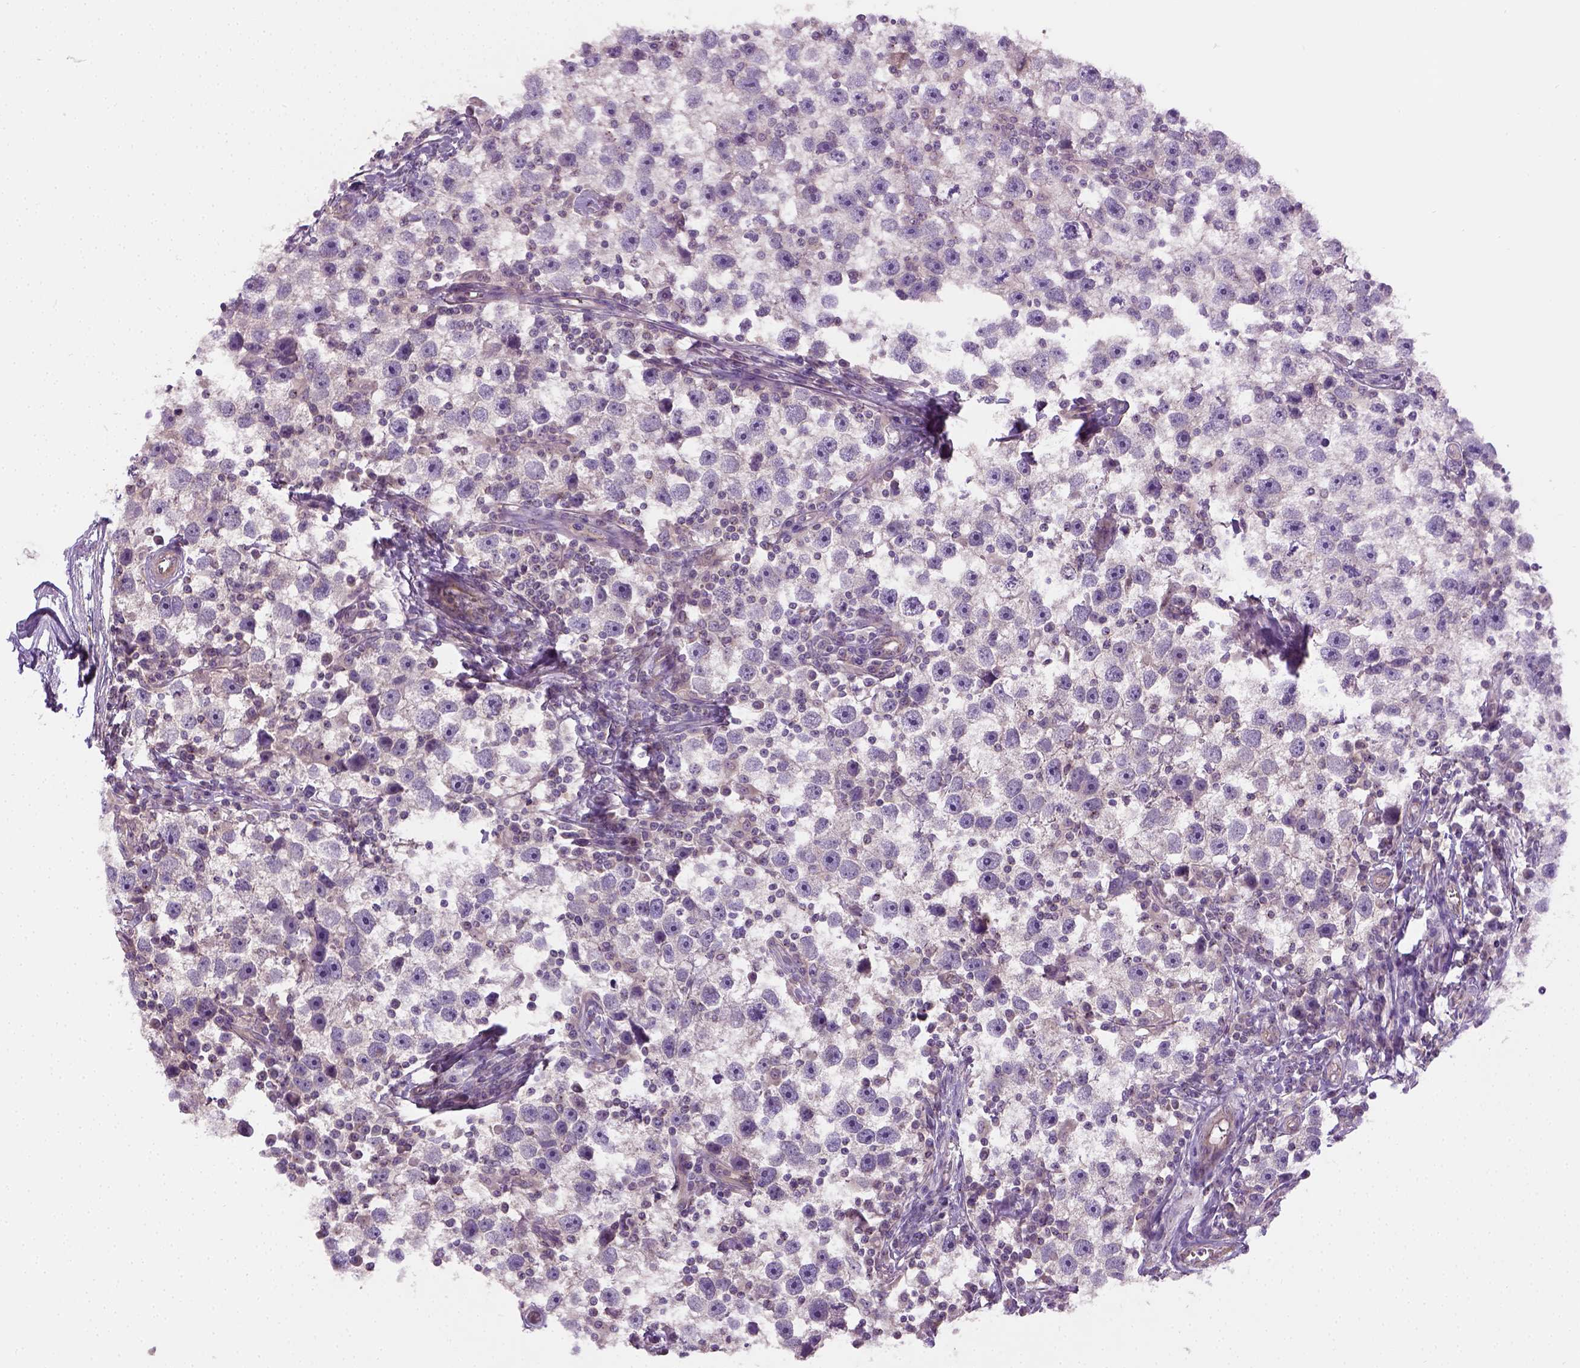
{"staining": {"intensity": "weak", "quantity": "<25%", "location": "cytoplasmic/membranous"}, "tissue": "testis cancer", "cell_type": "Tumor cells", "image_type": "cancer", "snomed": [{"axis": "morphology", "description": "Seminoma, NOS"}, {"axis": "topography", "description": "Testis"}], "caption": "The photomicrograph demonstrates no staining of tumor cells in testis seminoma. (DAB (3,3'-diaminobenzidine) immunohistochemistry (IHC), high magnification).", "gene": "CRACR2A", "patient": {"sex": "male", "age": 30}}